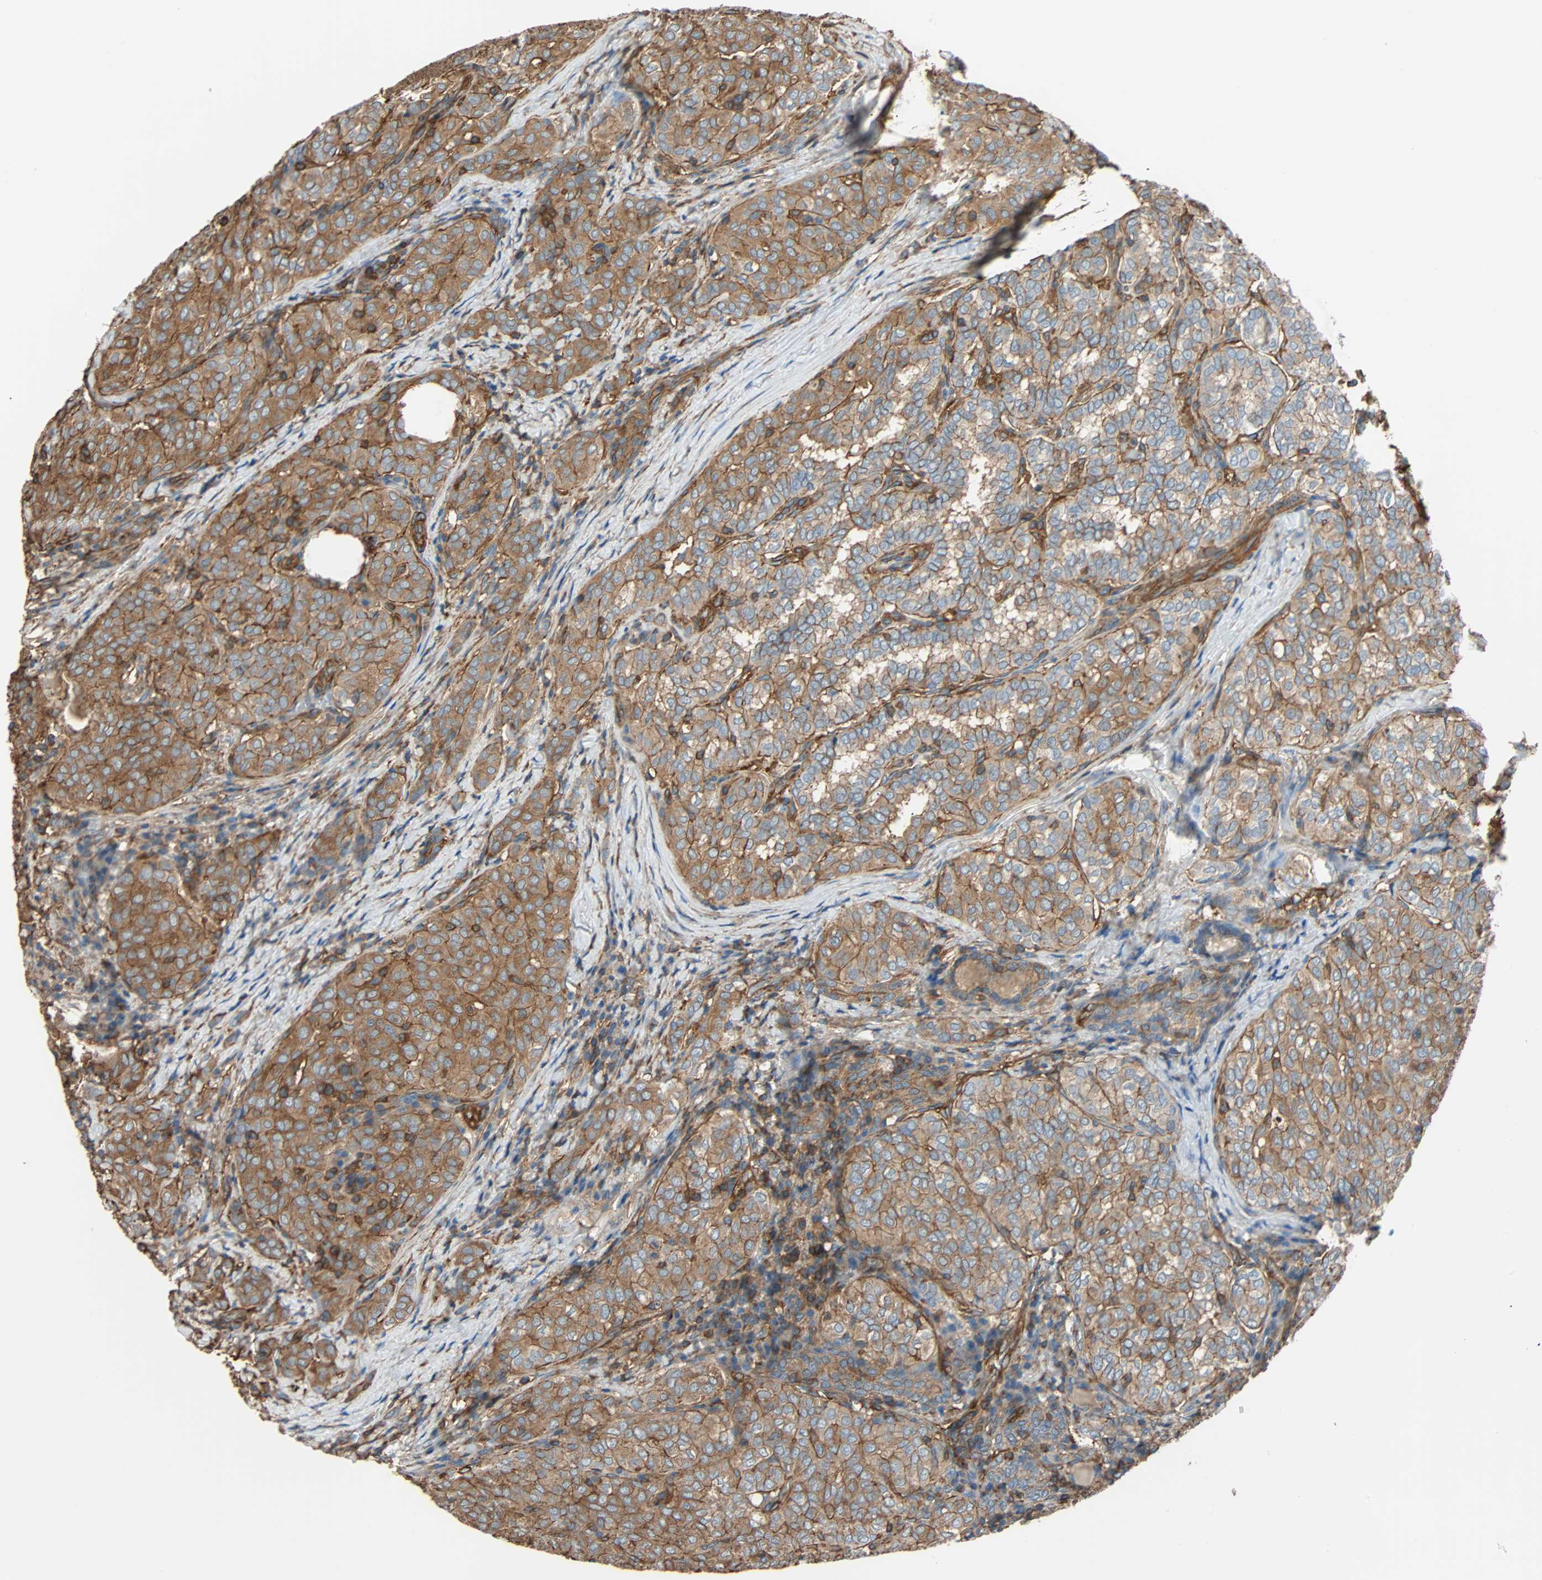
{"staining": {"intensity": "moderate", "quantity": ">75%", "location": "cytoplasmic/membranous"}, "tissue": "thyroid cancer", "cell_type": "Tumor cells", "image_type": "cancer", "snomed": [{"axis": "morphology", "description": "Normal tissue, NOS"}, {"axis": "morphology", "description": "Papillary adenocarcinoma, NOS"}, {"axis": "topography", "description": "Thyroid gland"}], "caption": "Human thyroid cancer stained with a brown dye displays moderate cytoplasmic/membranous positive expression in about >75% of tumor cells.", "gene": "GALNT10", "patient": {"sex": "female", "age": 30}}